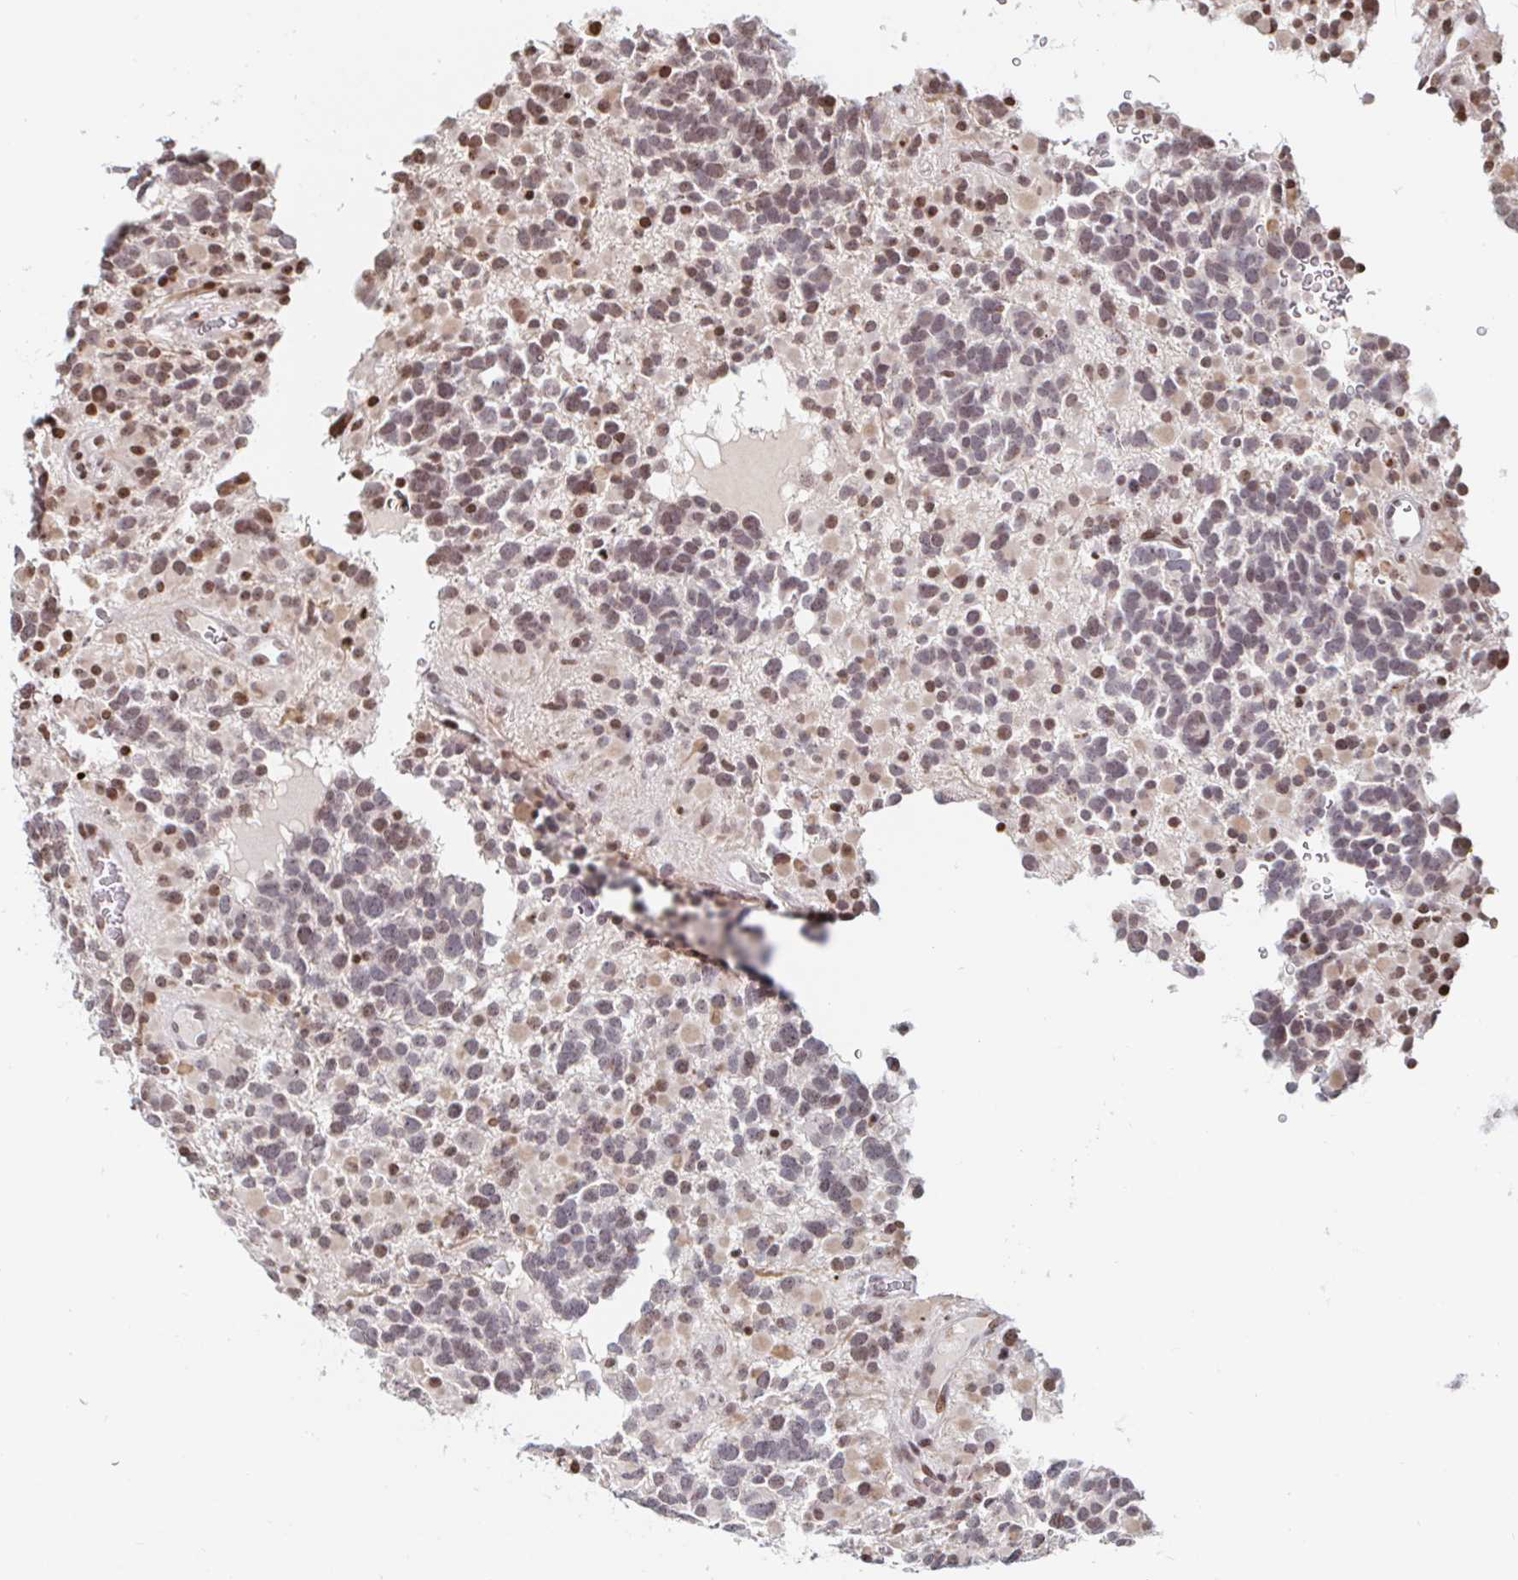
{"staining": {"intensity": "moderate", "quantity": "<25%", "location": "nuclear"}, "tissue": "glioma", "cell_type": "Tumor cells", "image_type": "cancer", "snomed": [{"axis": "morphology", "description": "Glioma, malignant, High grade"}, {"axis": "topography", "description": "Brain"}], "caption": "DAB (3,3'-diaminobenzidine) immunohistochemical staining of glioma shows moderate nuclear protein expression in approximately <25% of tumor cells.", "gene": "HOXC10", "patient": {"sex": "female", "age": 40}}